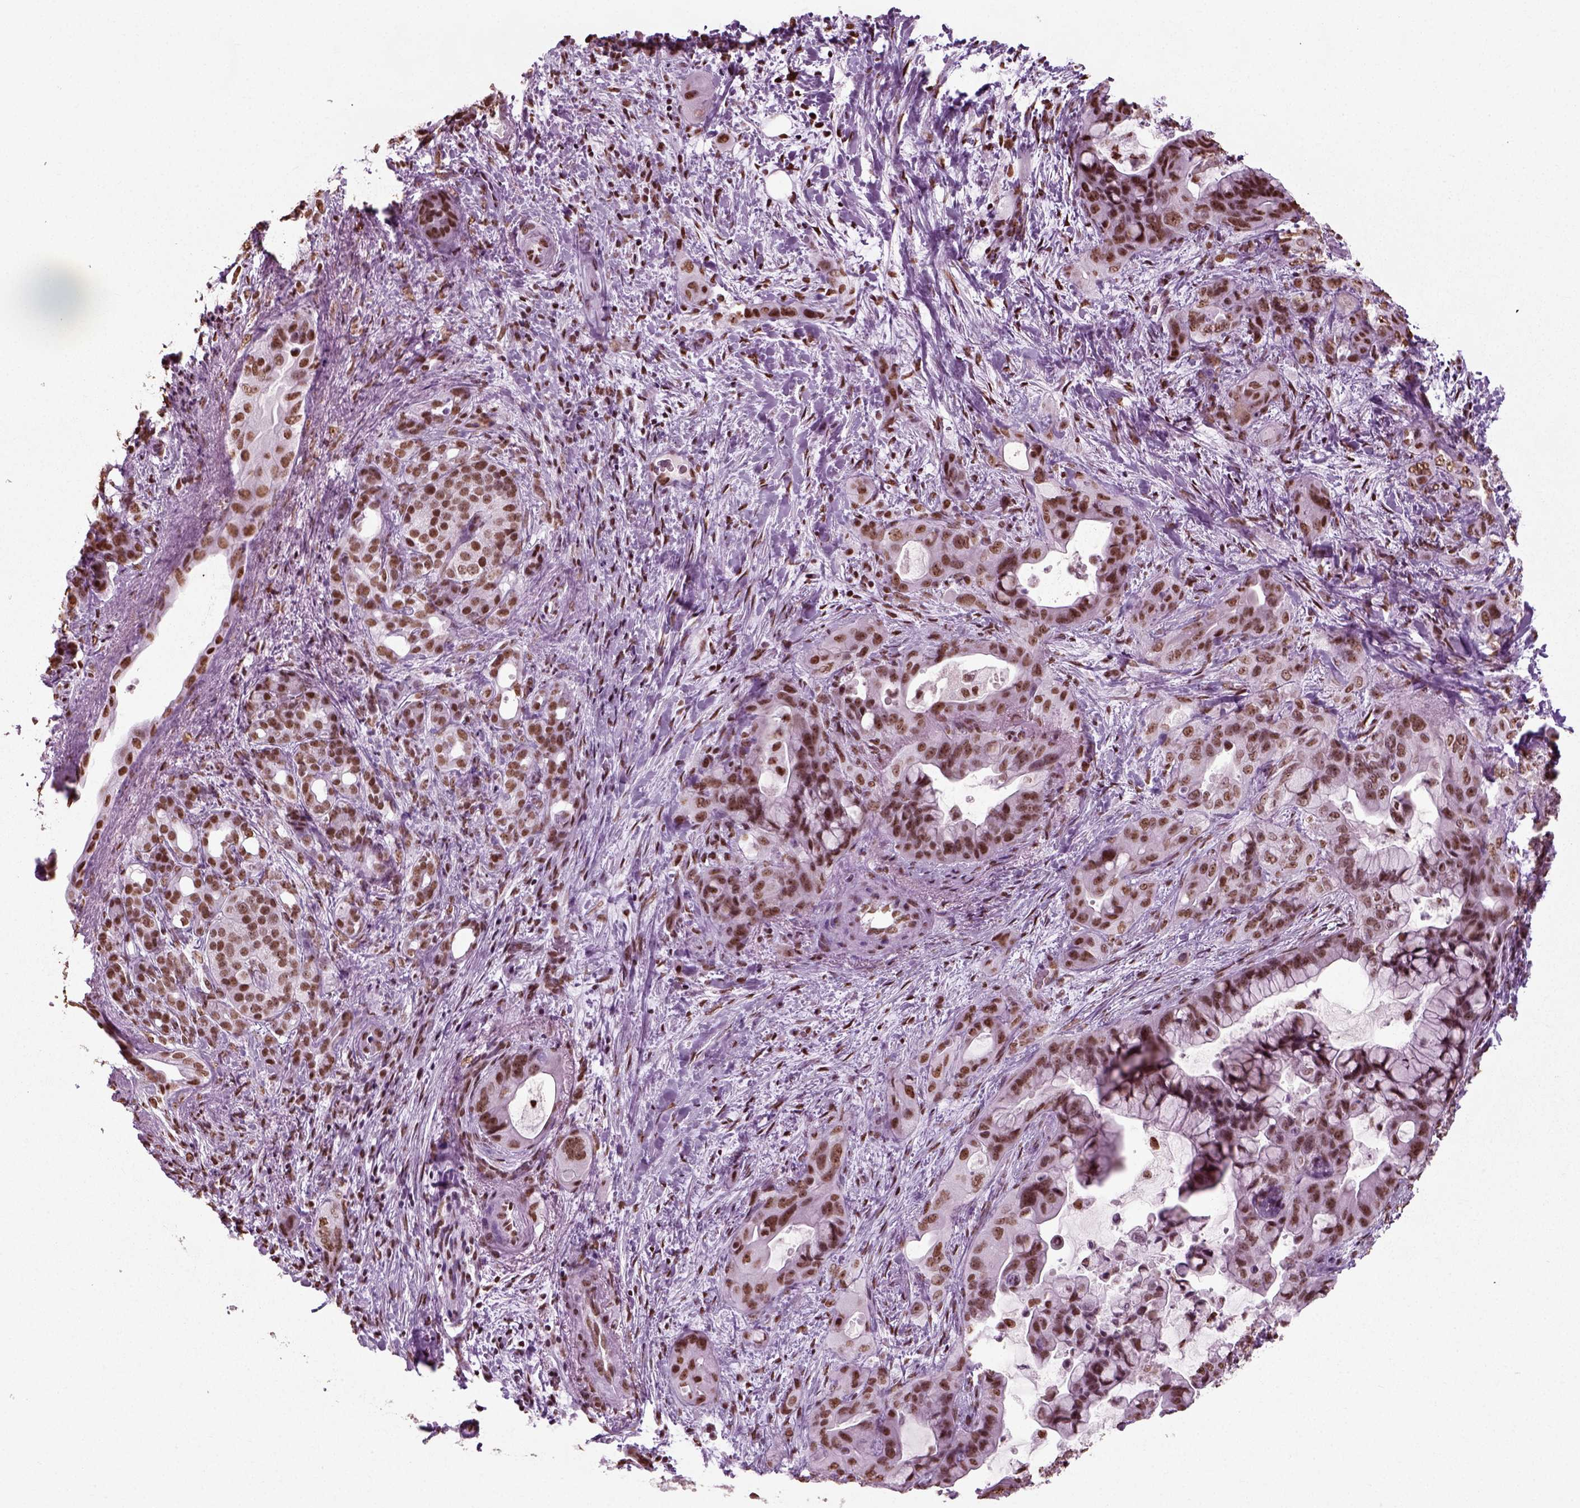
{"staining": {"intensity": "moderate", "quantity": ">75%", "location": "nuclear"}, "tissue": "pancreatic cancer", "cell_type": "Tumor cells", "image_type": "cancer", "snomed": [{"axis": "morphology", "description": "Adenocarcinoma, NOS"}, {"axis": "topography", "description": "Pancreas"}], "caption": "Immunohistochemistry of human pancreatic adenocarcinoma exhibits medium levels of moderate nuclear staining in about >75% of tumor cells. (DAB IHC with brightfield microscopy, high magnification).", "gene": "POLR1H", "patient": {"sex": "male", "age": 71}}